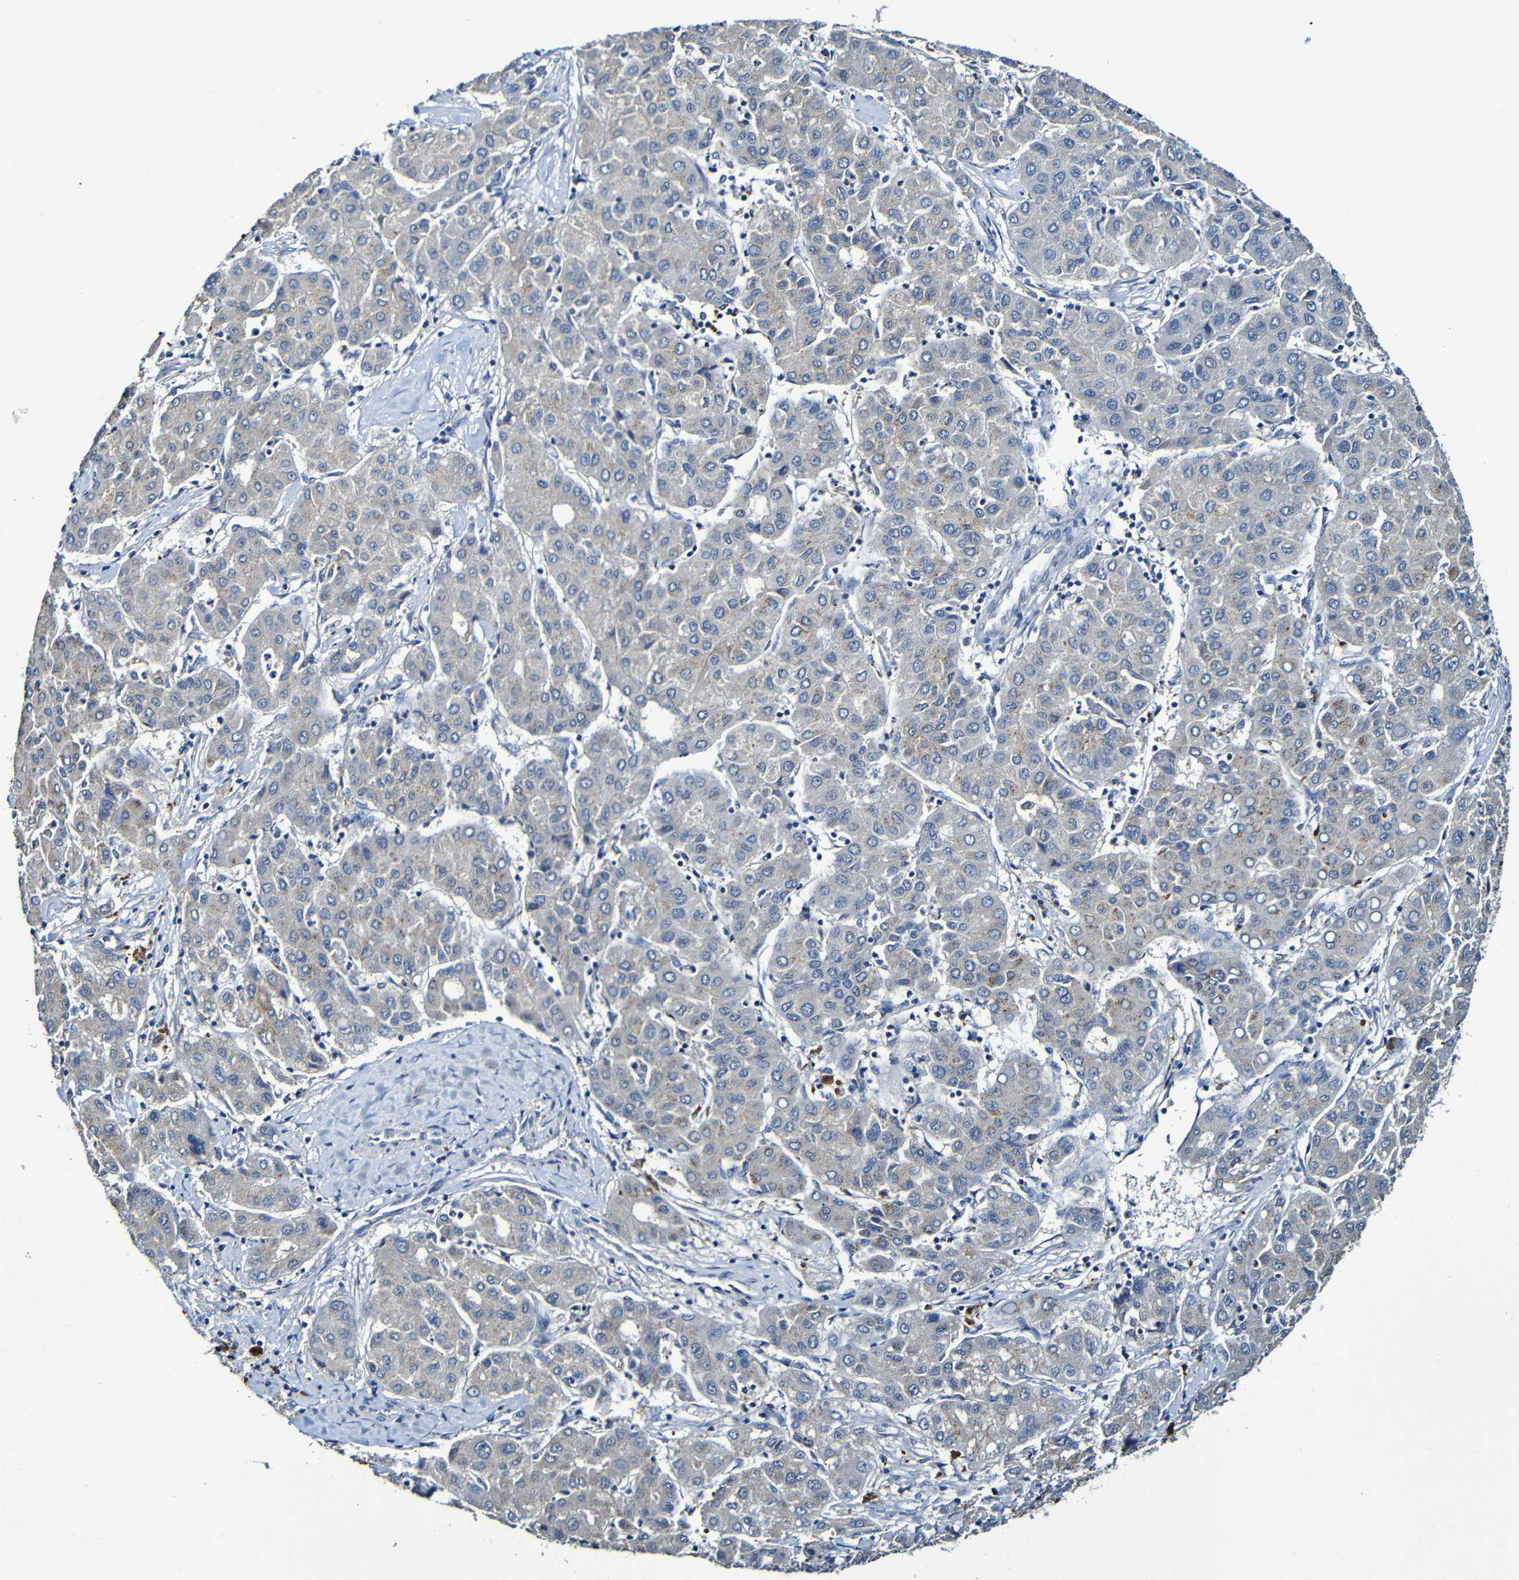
{"staining": {"intensity": "weak", "quantity": "<25%", "location": "cytoplasmic/membranous"}, "tissue": "liver cancer", "cell_type": "Tumor cells", "image_type": "cancer", "snomed": [{"axis": "morphology", "description": "Carcinoma, Hepatocellular, NOS"}, {"axis": "topography", "description": "Liver"}], "caption": "The image exhibits no significant staining in tumor cells of liver cancer.", "gene": "LRRC70", "patient": {"sex": "male", "age": 65}}